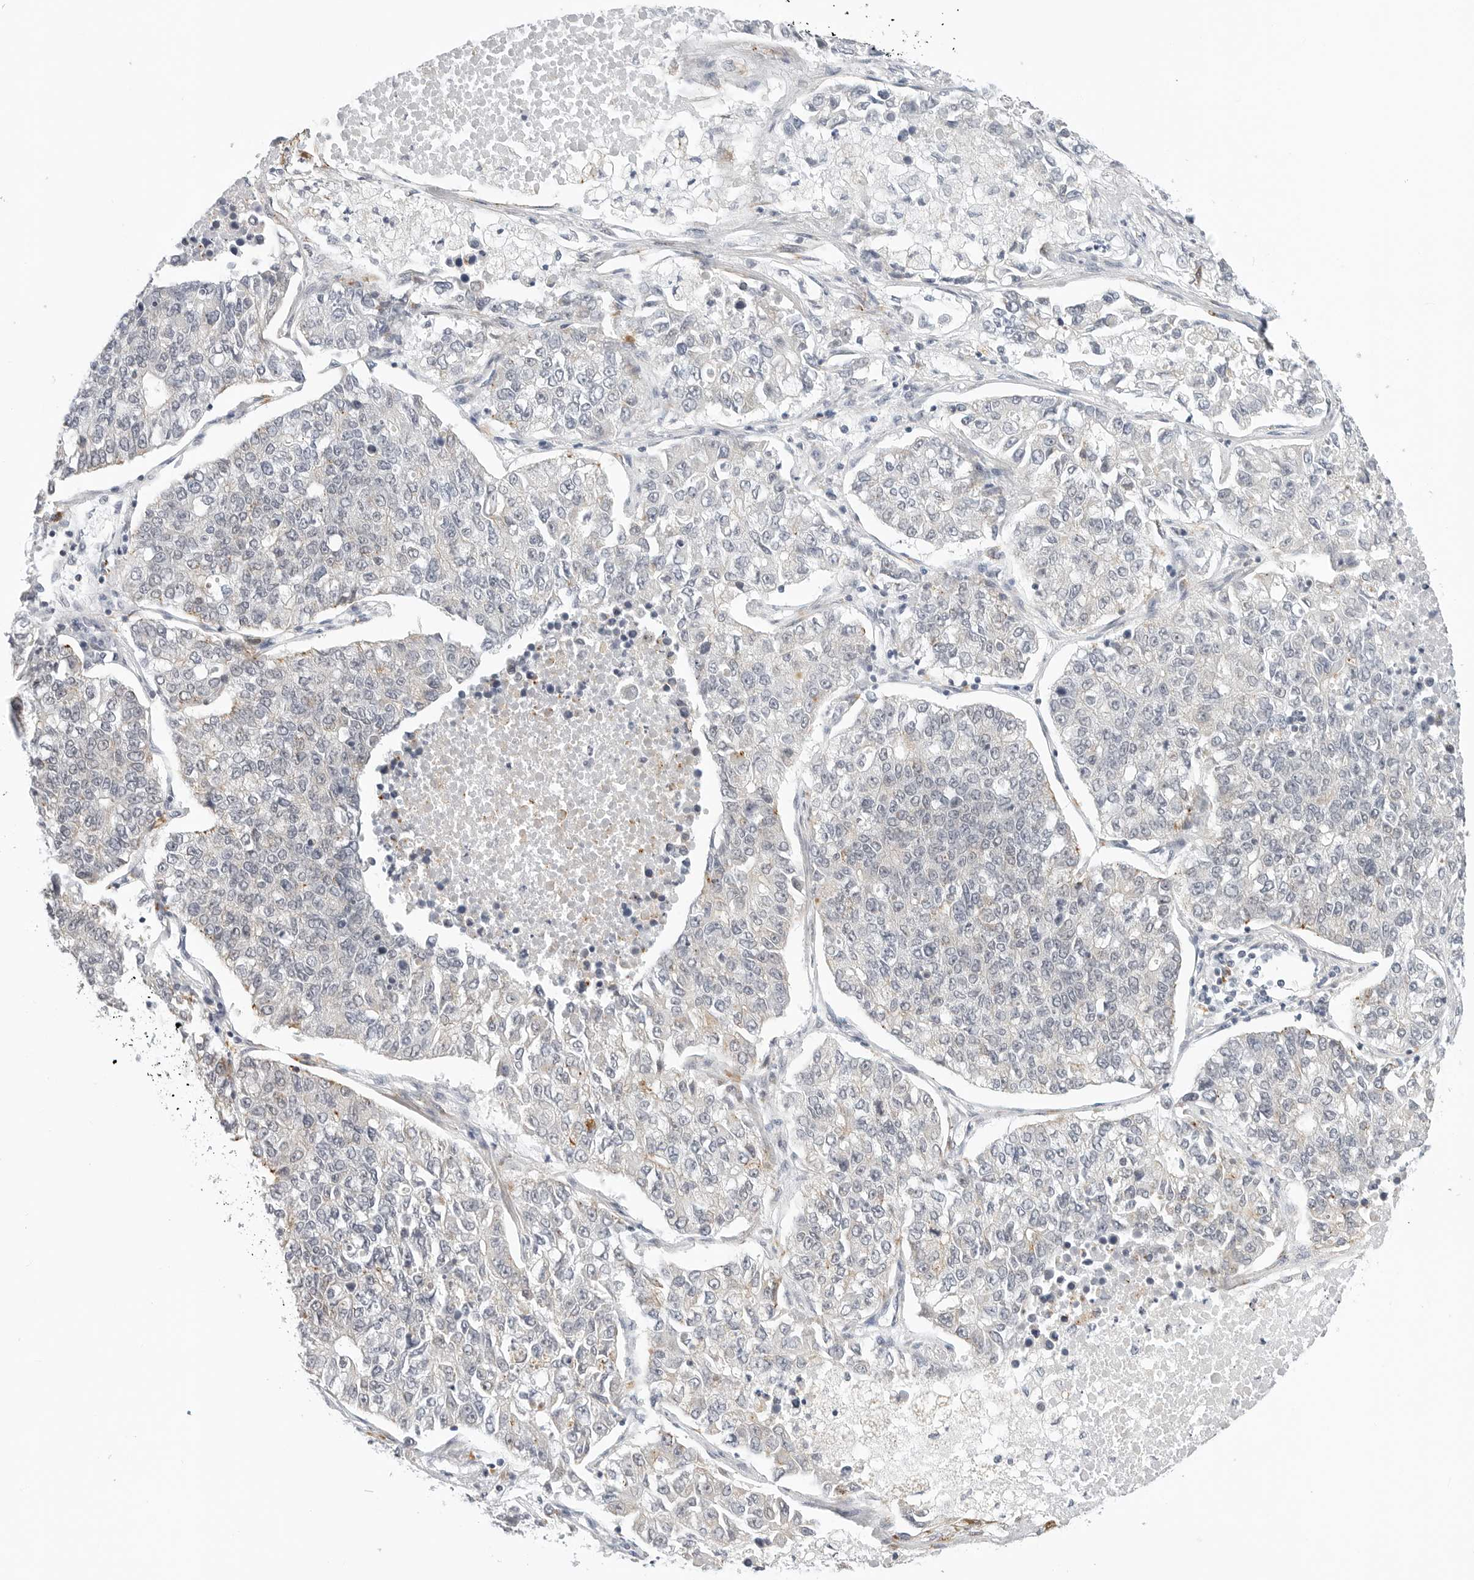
{"staining": {"intensity": "negative", "quantity": "none", "location": "none"}, "tissue": "lung cancer", "cell_type": "Tumor cells", "image_type": "cancer", "snomed": [{"axis": "morphology", "description": "Adenocarcinoma, NOS"}, {"axis": "topography", "description": "Lung"}], "caption": "High power microscopy image of an IHC micrograph of lung cancer, revealing no significant positivity in tumor cells. Brightfield microscopy of immunohistochemistry stained with DAB (3,3'-diaminobenzidine) (brown) and hematoxylin (blue), captured at high magnification.", "gene": "TSEN2", "patient": {"sex": "male", "age": 49}}